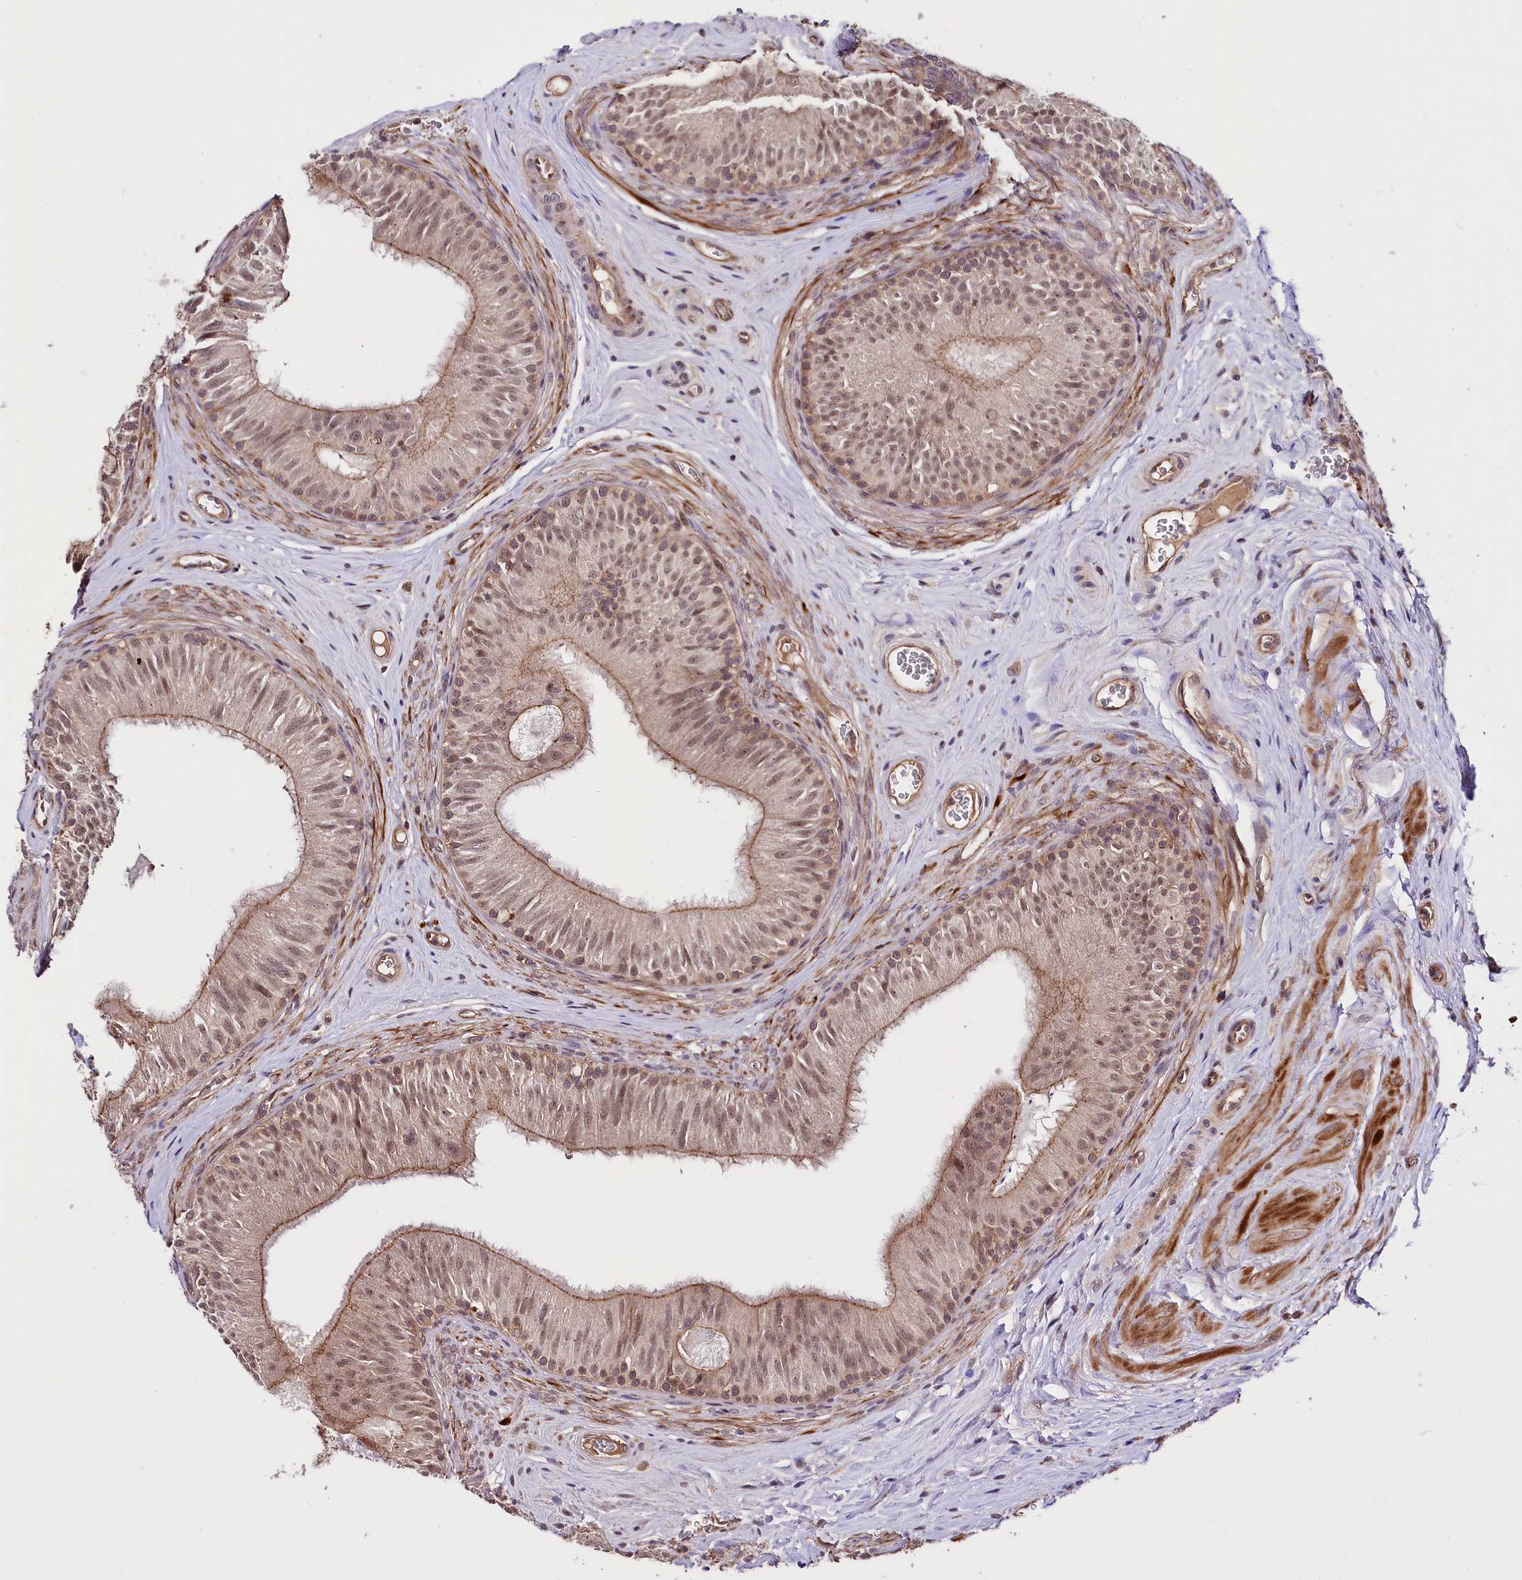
{"staining": {"intensity": "moderate", "quantity": ">75%", "location": "cytoplasmic/membranous,nuclear"}, "tissue": "epididymis", "cell_type": "Glandular cells", "image_type": "normal", "snomed": [{"axis": "morphology", "description": "Normal tissue, NOS"}, {"axis": "topography", "description": "Epididymis"}], "caption": "This image displays immunohistochemistry (IHC) staining of benign human epididymis, with medium moderate cytoplasmic/membranous,nuclear positivity in about >75% of glandular cells.", "gene": "TAFAZZIN", "patient": {"sex": "male", "age": 46}}